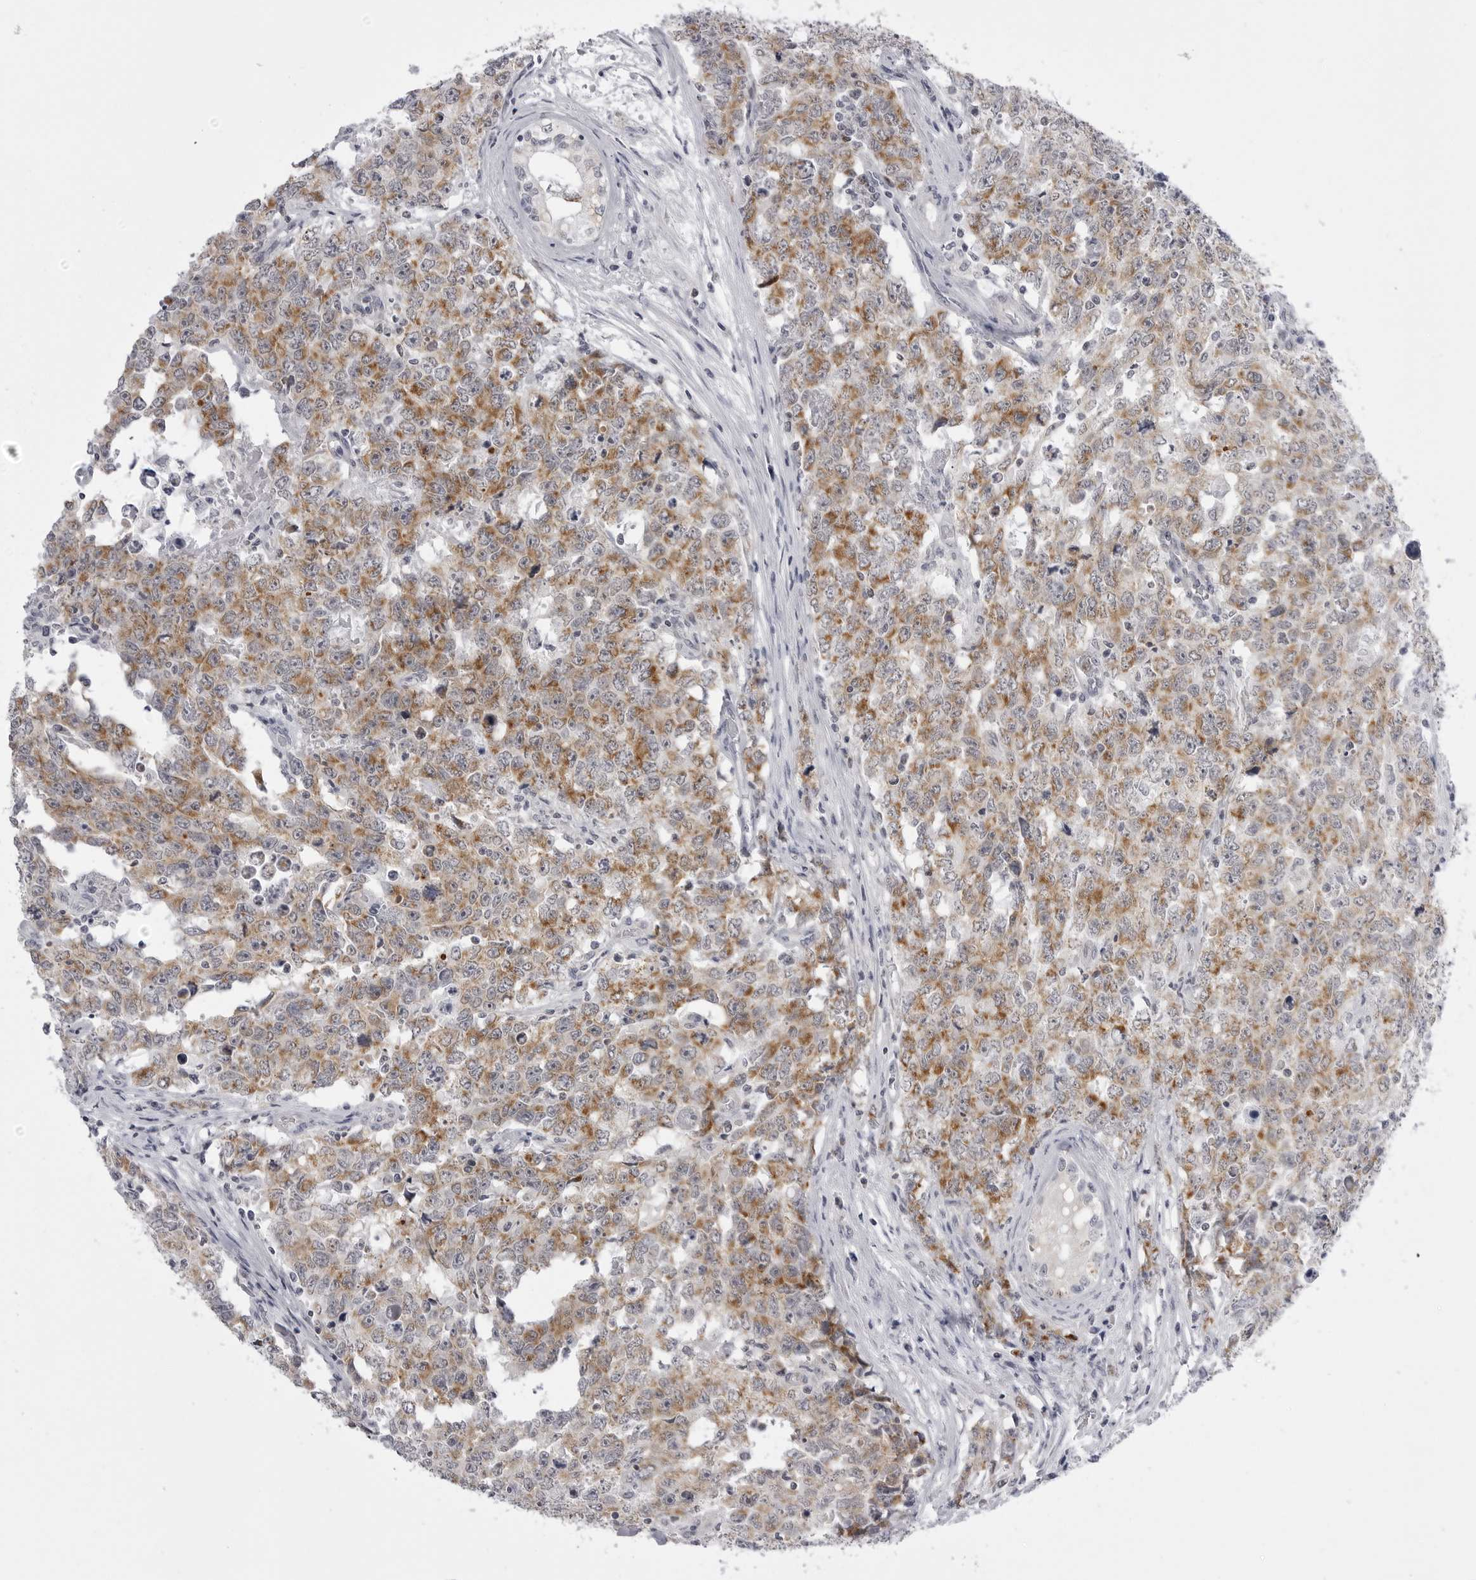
{"staining": {"intensity": "moderate", "quantity": ">75%", "location": "cytoplasmic/membranous"}, "tissue": "testis cancer", "cell_type": "Tumor cells", "image_type": "cancer", "snomed": [{"axis": "morphology", "description": "Carcinoma, Embryonal, NOS"}, {"axis": "topography", "description": "Testis"}], "caption": "There is medium levels of moderate cytoplasmic/membranous expression in tumor cells of testis cancer, as demonstrated by immunohistochemical staining (brown color).", "gene": "TUFM", "patient": {"sex": "male", "age": 28}}